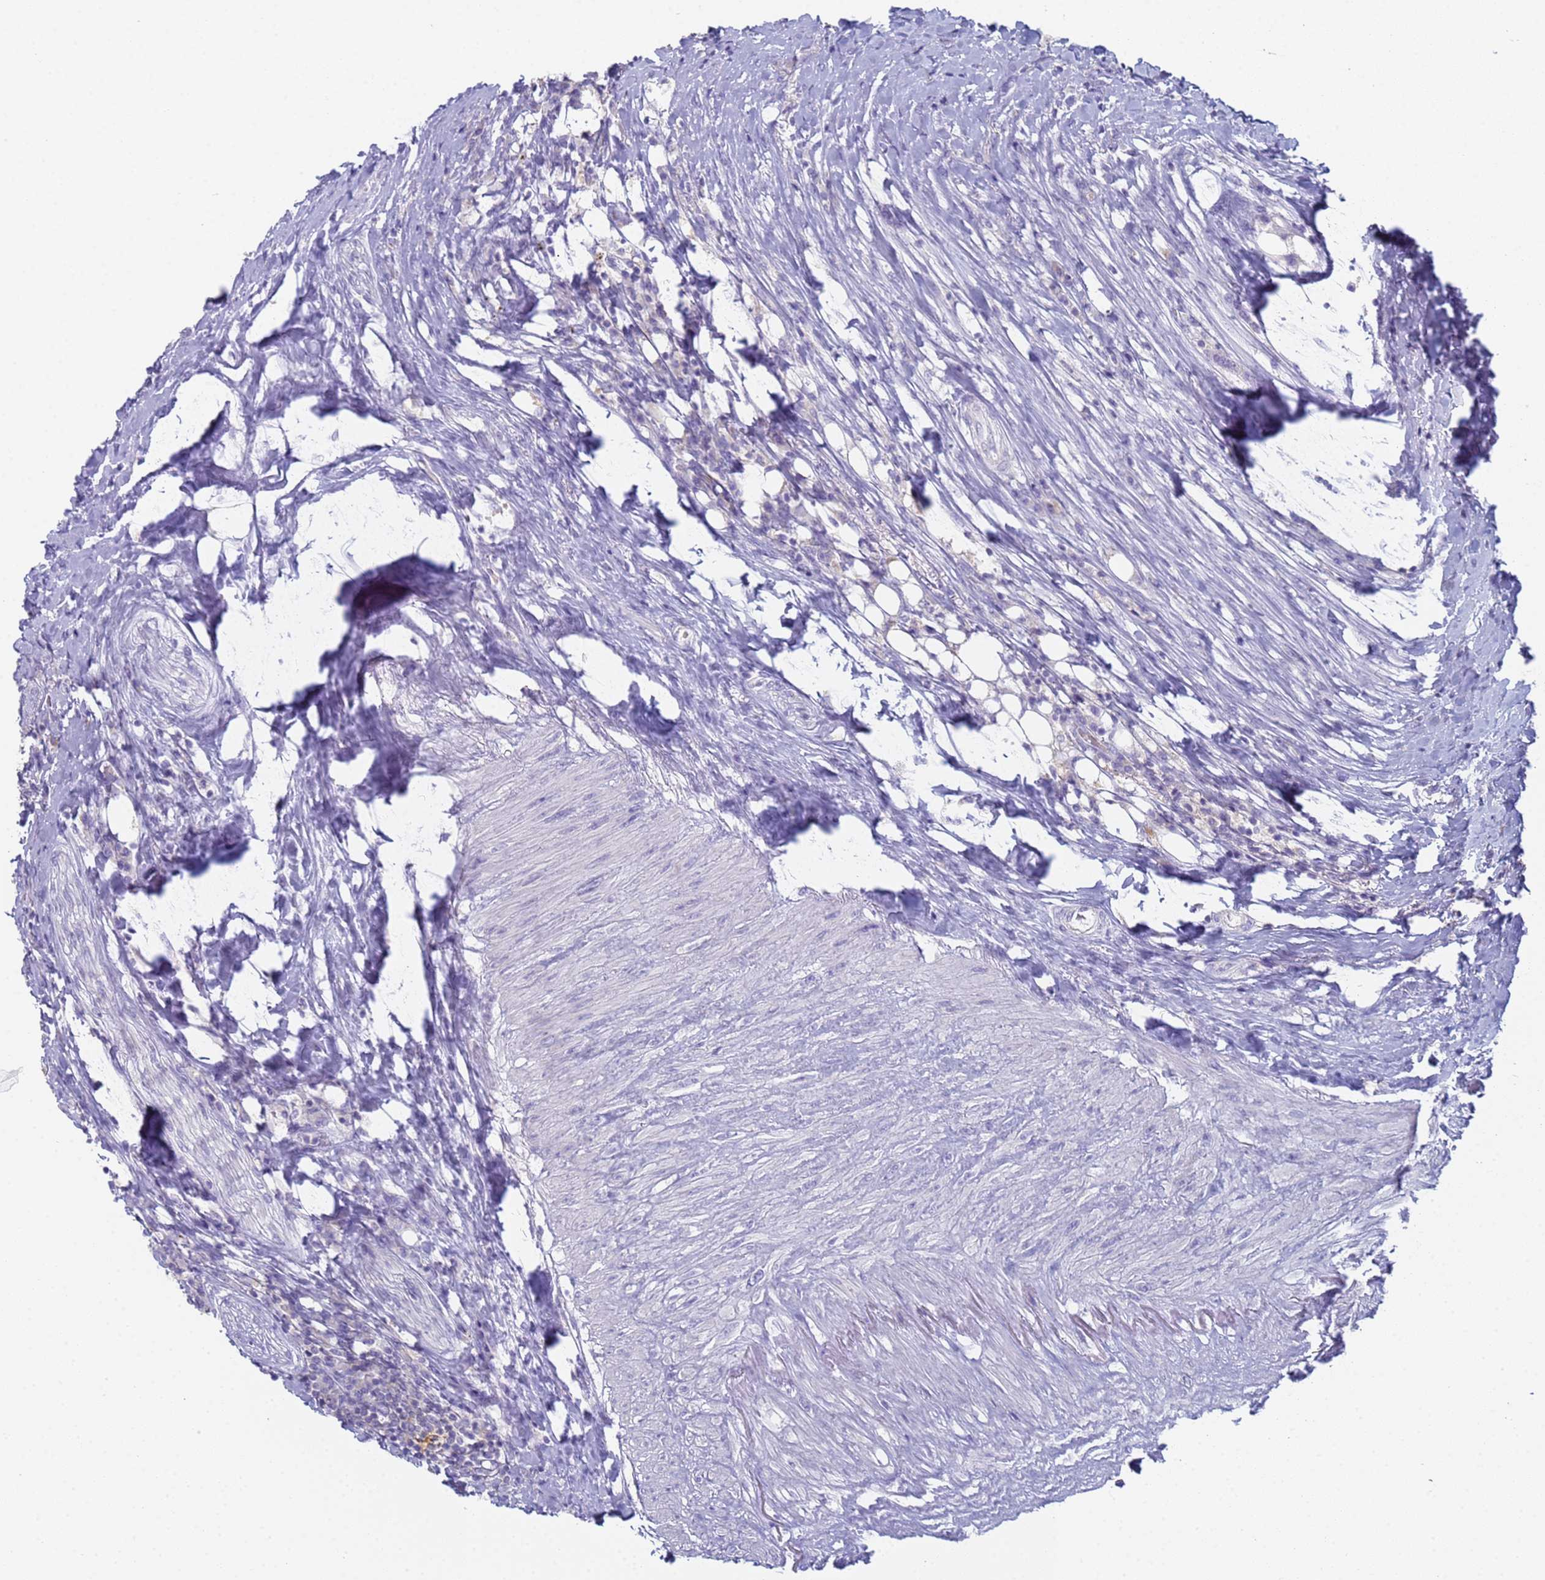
{"staining": {"intensity": "negative", "quantity": "none", "location": "none"}, "tissue": "colorectal cancer", "cell_type": "Tumor cells", "image_type": "cancer", "snomed": [{"axis": "morphology", "description": "Adenocarcinoma, NOS"}, {"axis": "topography", "description": "Colon"}], "caption": "Tumor cells are negative for brown protein staining in adenocarcinoma (colorectal). (DAB (3,3'-diaminobenzidine) immunohistochemistry visualized using brightfield microscopy, high magnification).", "gene": "CR1", "patient": {"sex": "male", "age": 83}}